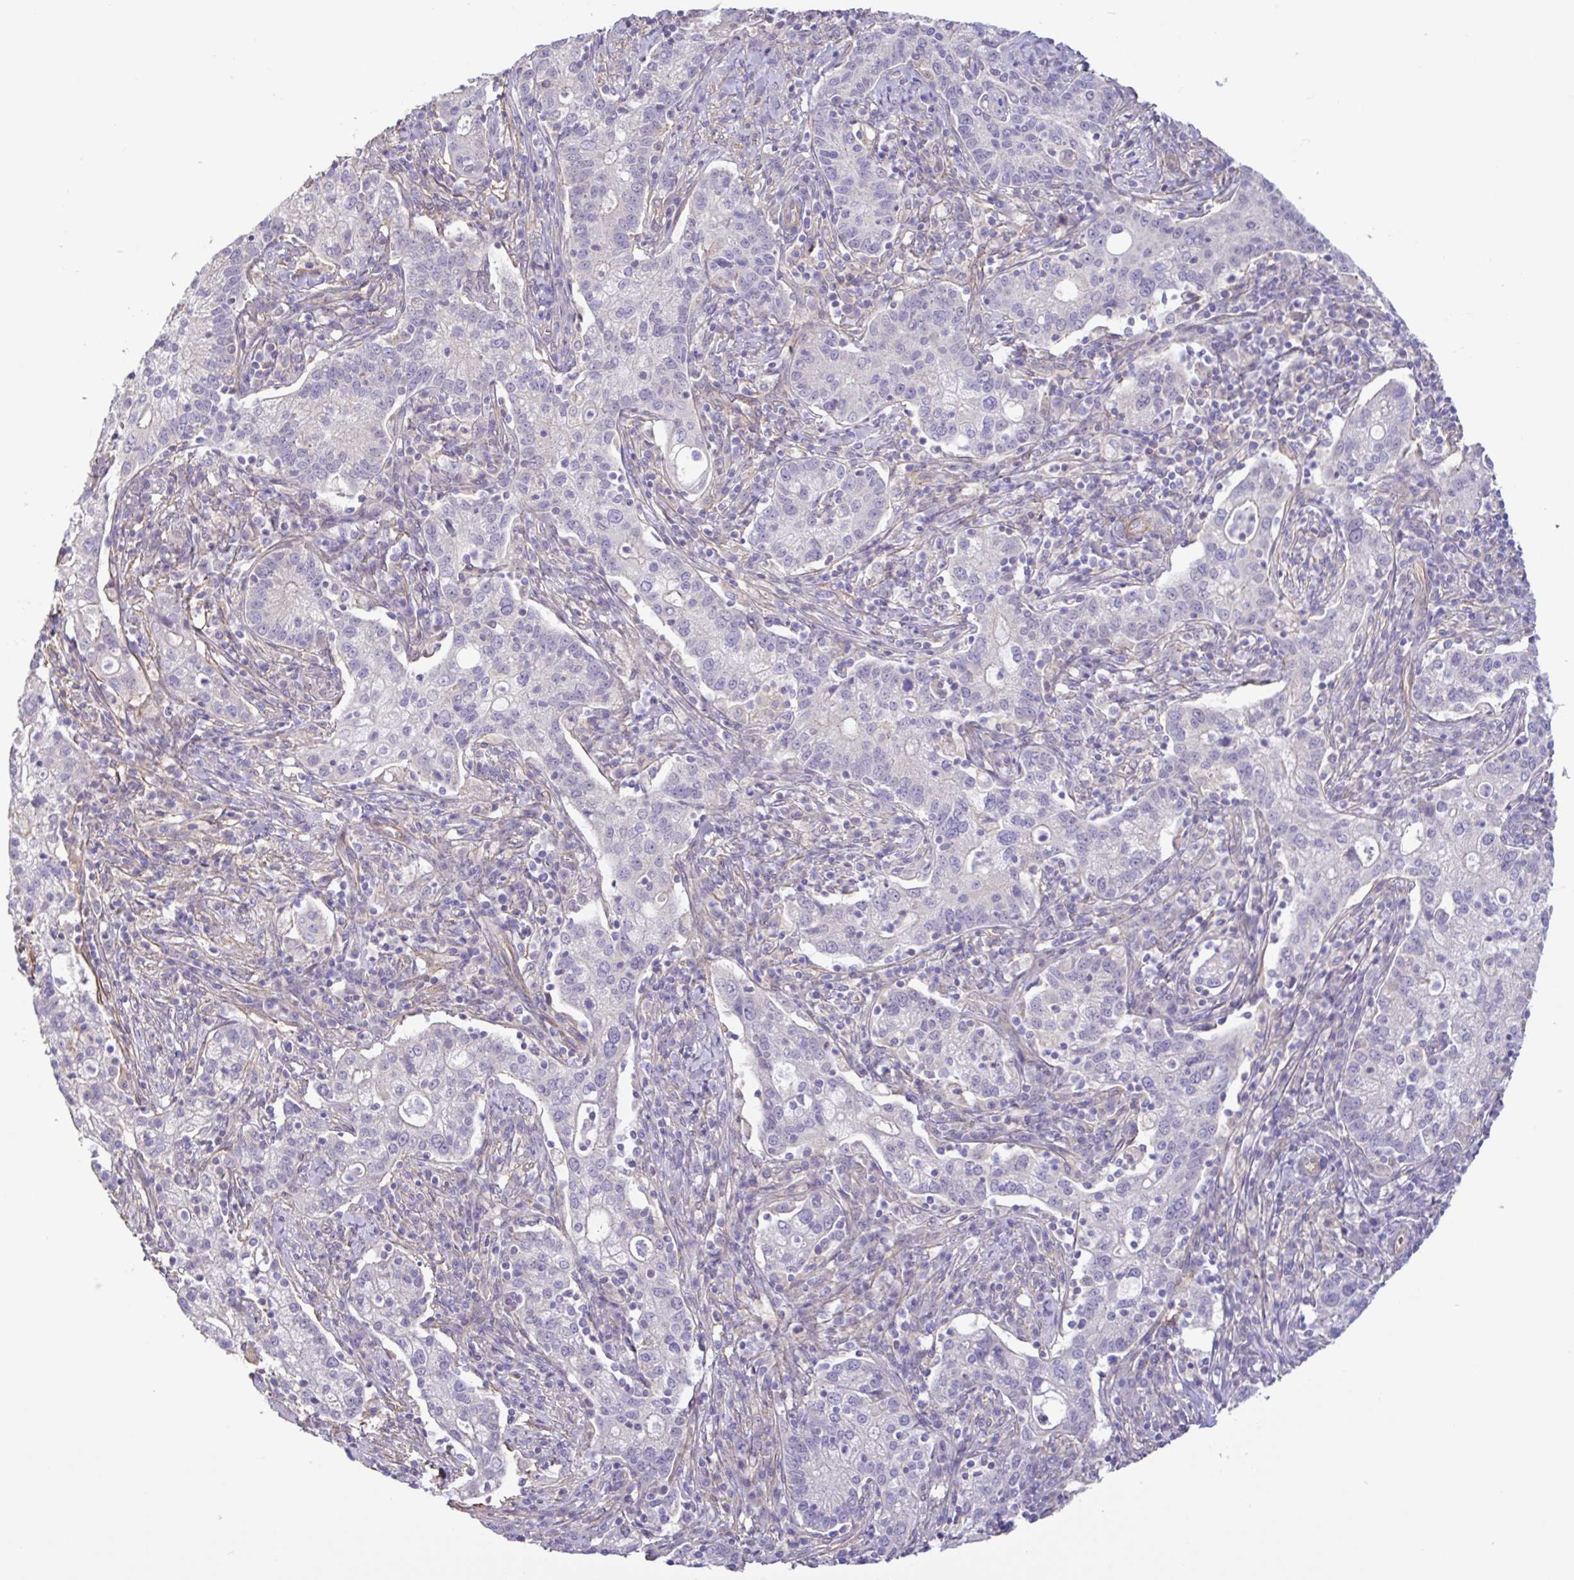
{"staining": {"intensity": "negative", "quantity": "none", "location": "none"}, "tissue": "cervical cancer", "cell_type": "Tumor cells", "image_type": "cancer", "snomed": [{"axis": "morphology", "description": "Normal tissue, NOS"}, {"axis": "morphology", "description": "Adenocarcinoma, NOS"}, {"axis": "topography", "description": "Cervix"}], "caption": "An IHC photomicrograph of cervical cancer is shown. There is no staining in tumor cells of cervical cancer.", "gene": "PLCD4", "patient": {"sex": "female", "age": 44}}